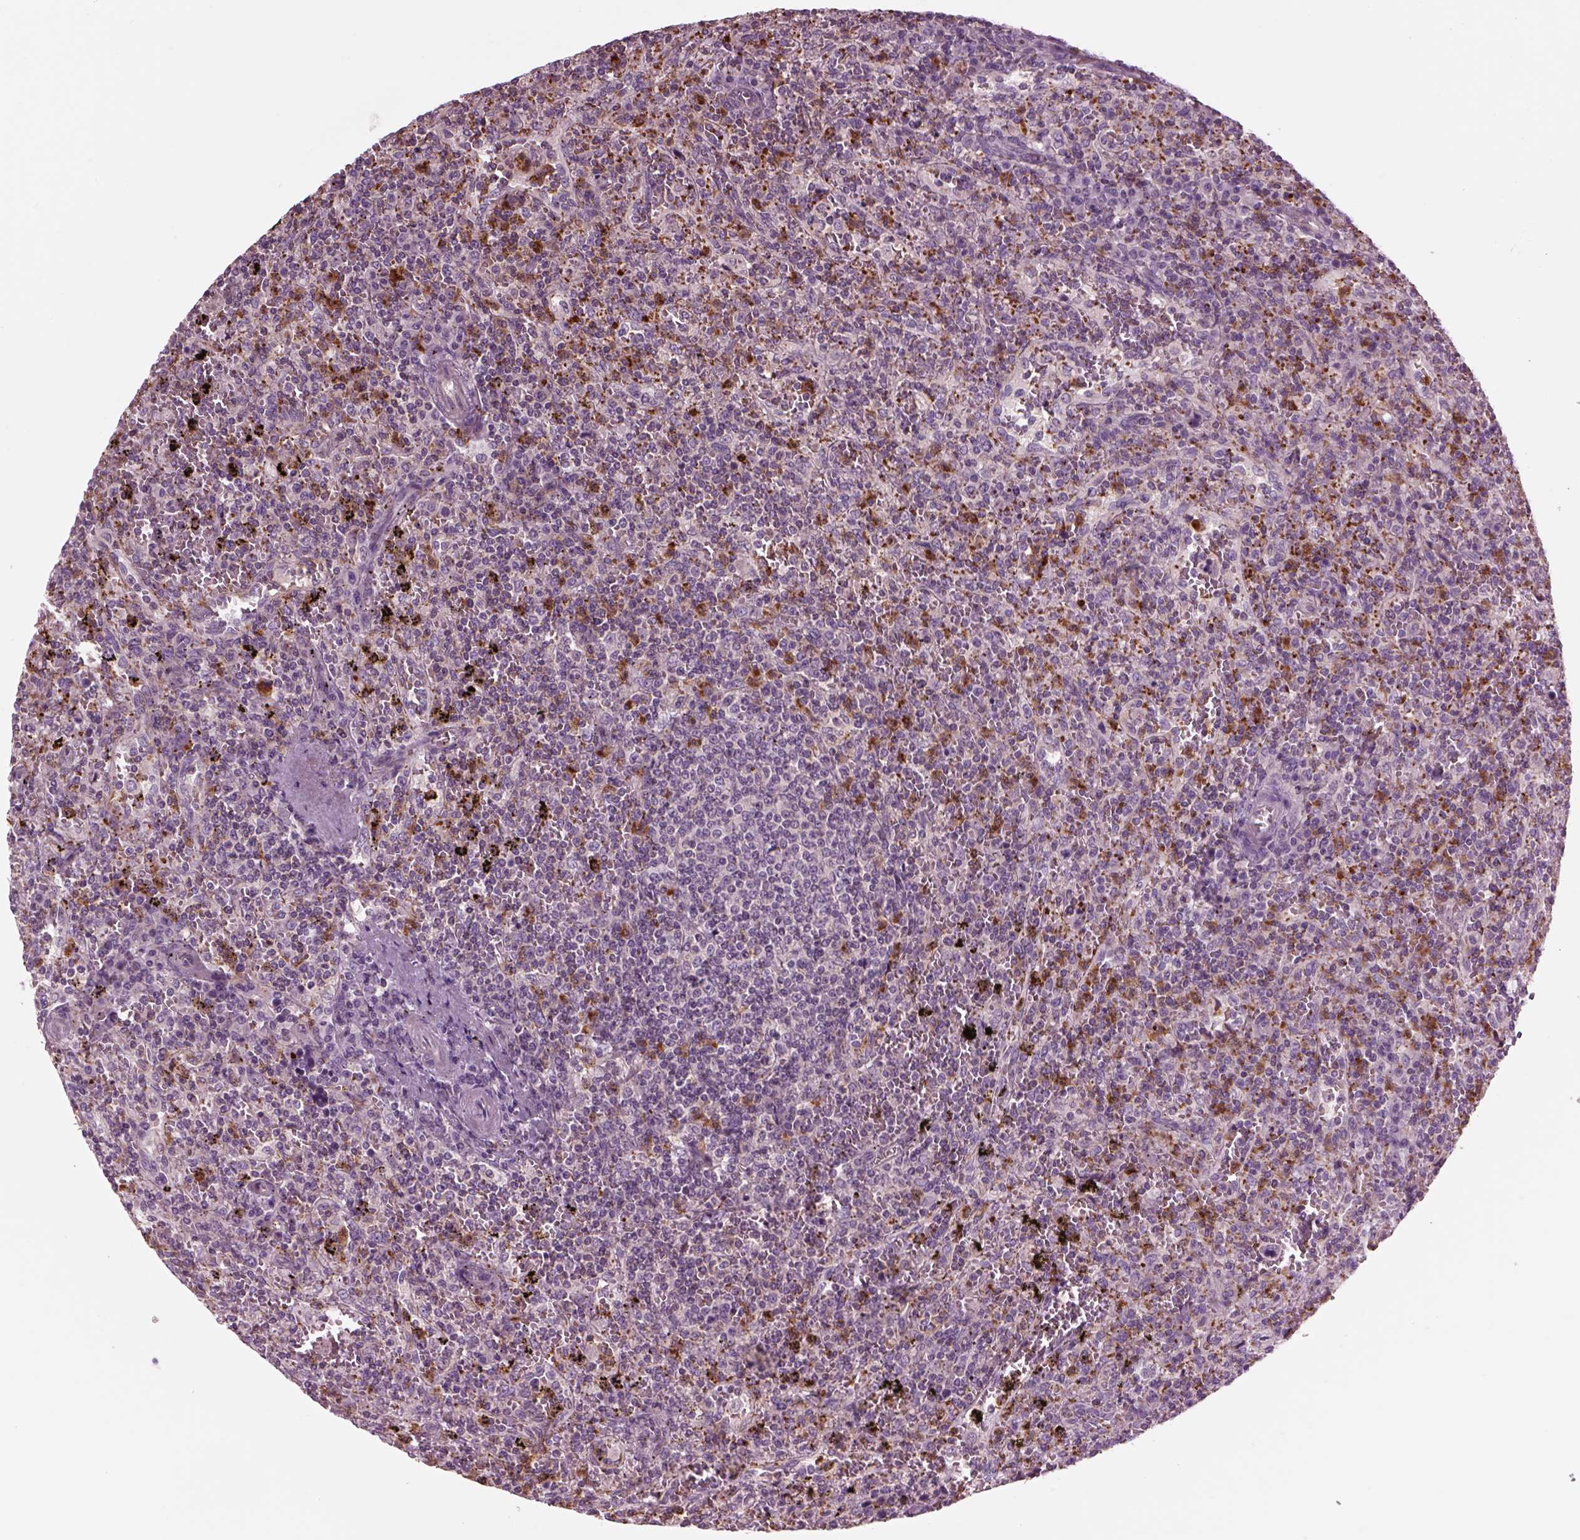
{"staining": {"intensity": "negative", "quantity": "none", "location": "none"}, "tissue": "lymphoma", "cell_type": "Tumor cells", "image_type": "cancer", "snomed": [{"axis": "morphology", "description": "Malignant lymphoma, non-Hodgkin's type, Low grade"}, {"axis": "topography", "description": "Spleen"}], "caption": "This is a micrograph of immunohistochemistry (IHC) staining of lymphoma, which shows no positivity in tumor cells.", "gene": "SLC2A3", "patient": {"sex": "male", "age": 62}}